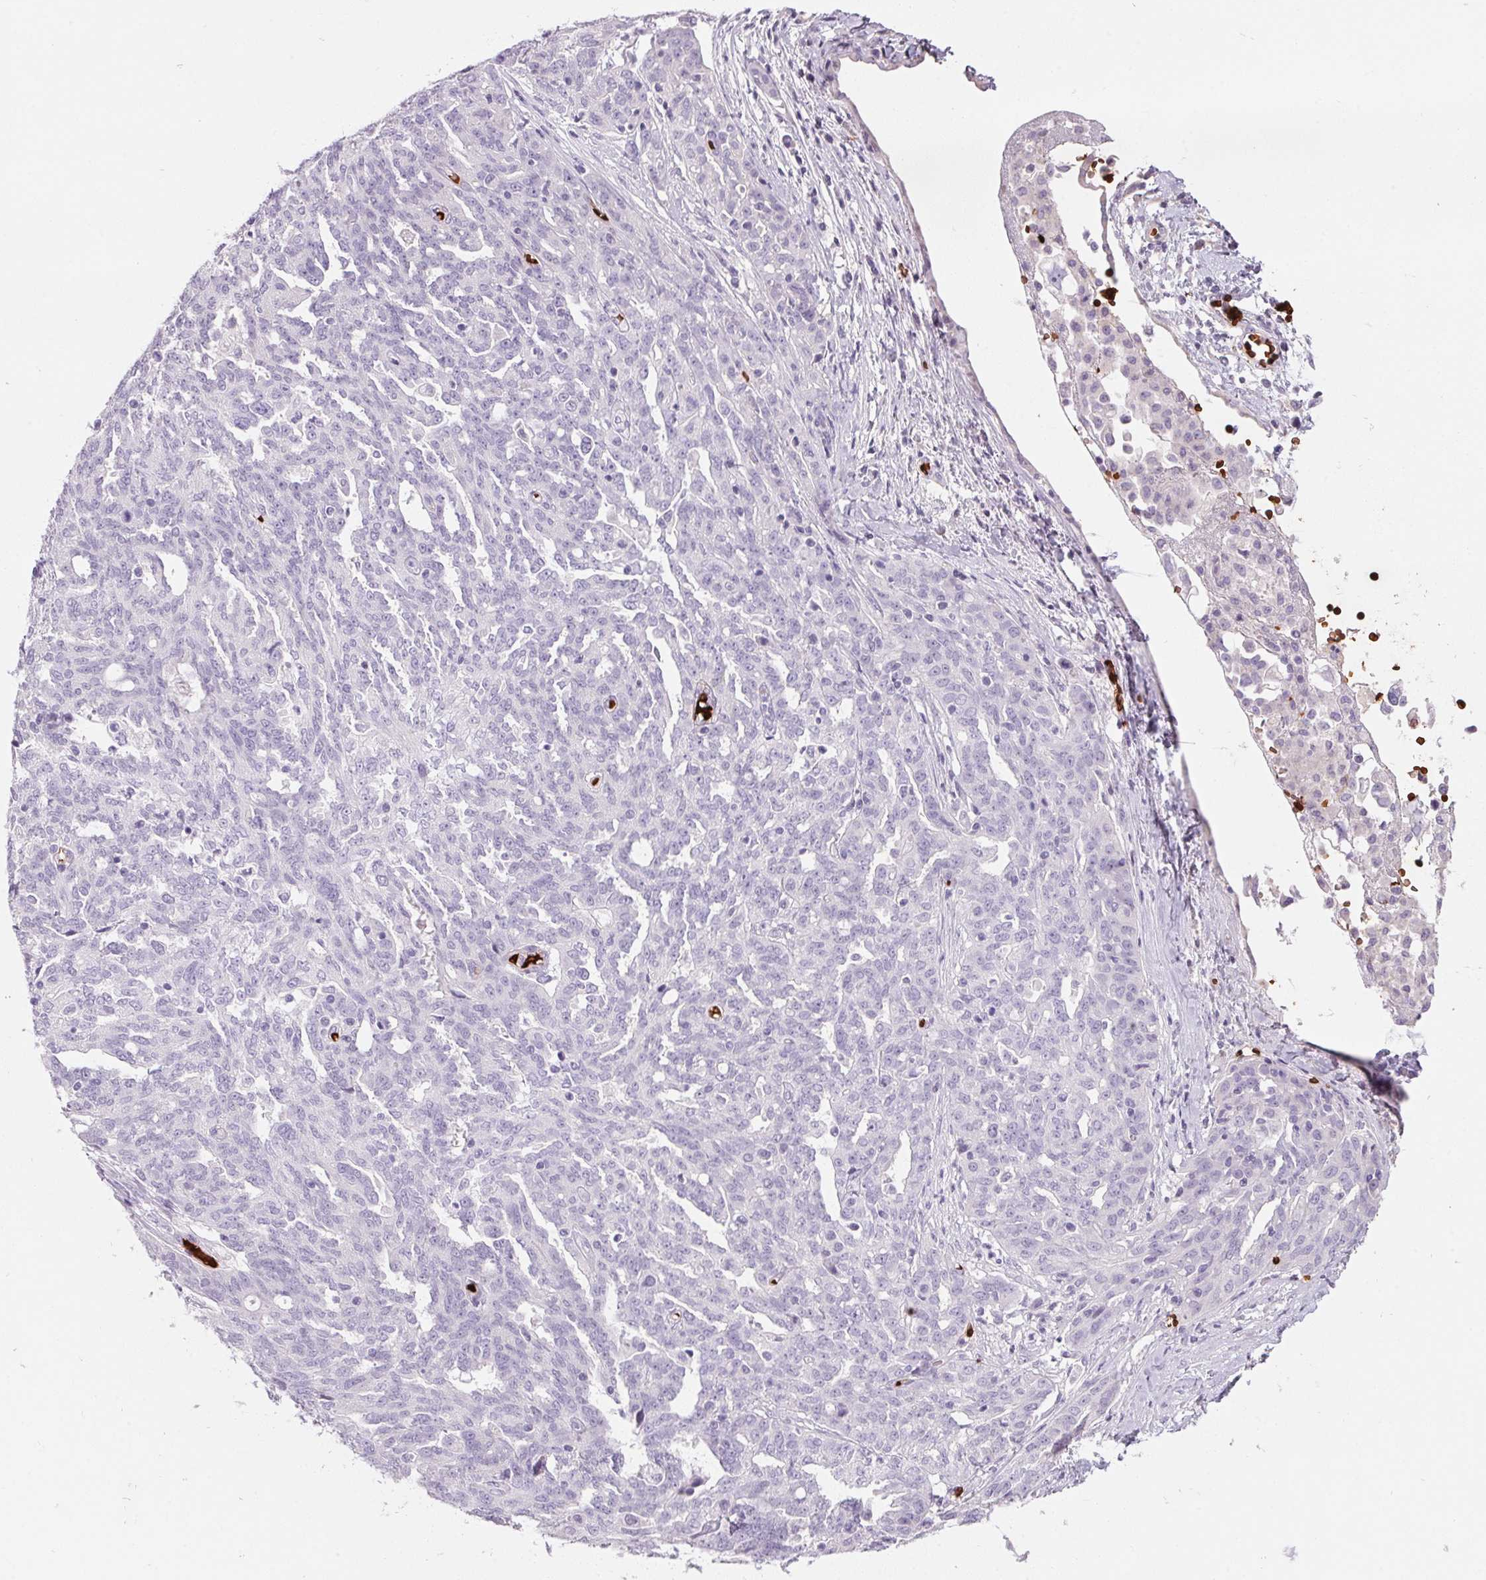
{"staining": {"intensity": "negative", "quantity": "none", "location": "none"}, "tissue": "ovarian cancer", "cell_type": "Tumor cells", "image_type": "cancer", "snomed": [{"axis": "morphology", "description": "Cystadenocarcinoma, serous, NOS"}, {"axis": "topography", "description": "Ovary"}], "caption": "Protein analysis of ovarian cancer exhibits no significant expression in tumor cells.", "gene": "HBQ1", "patient": {"sex": "female", "age": 67}}